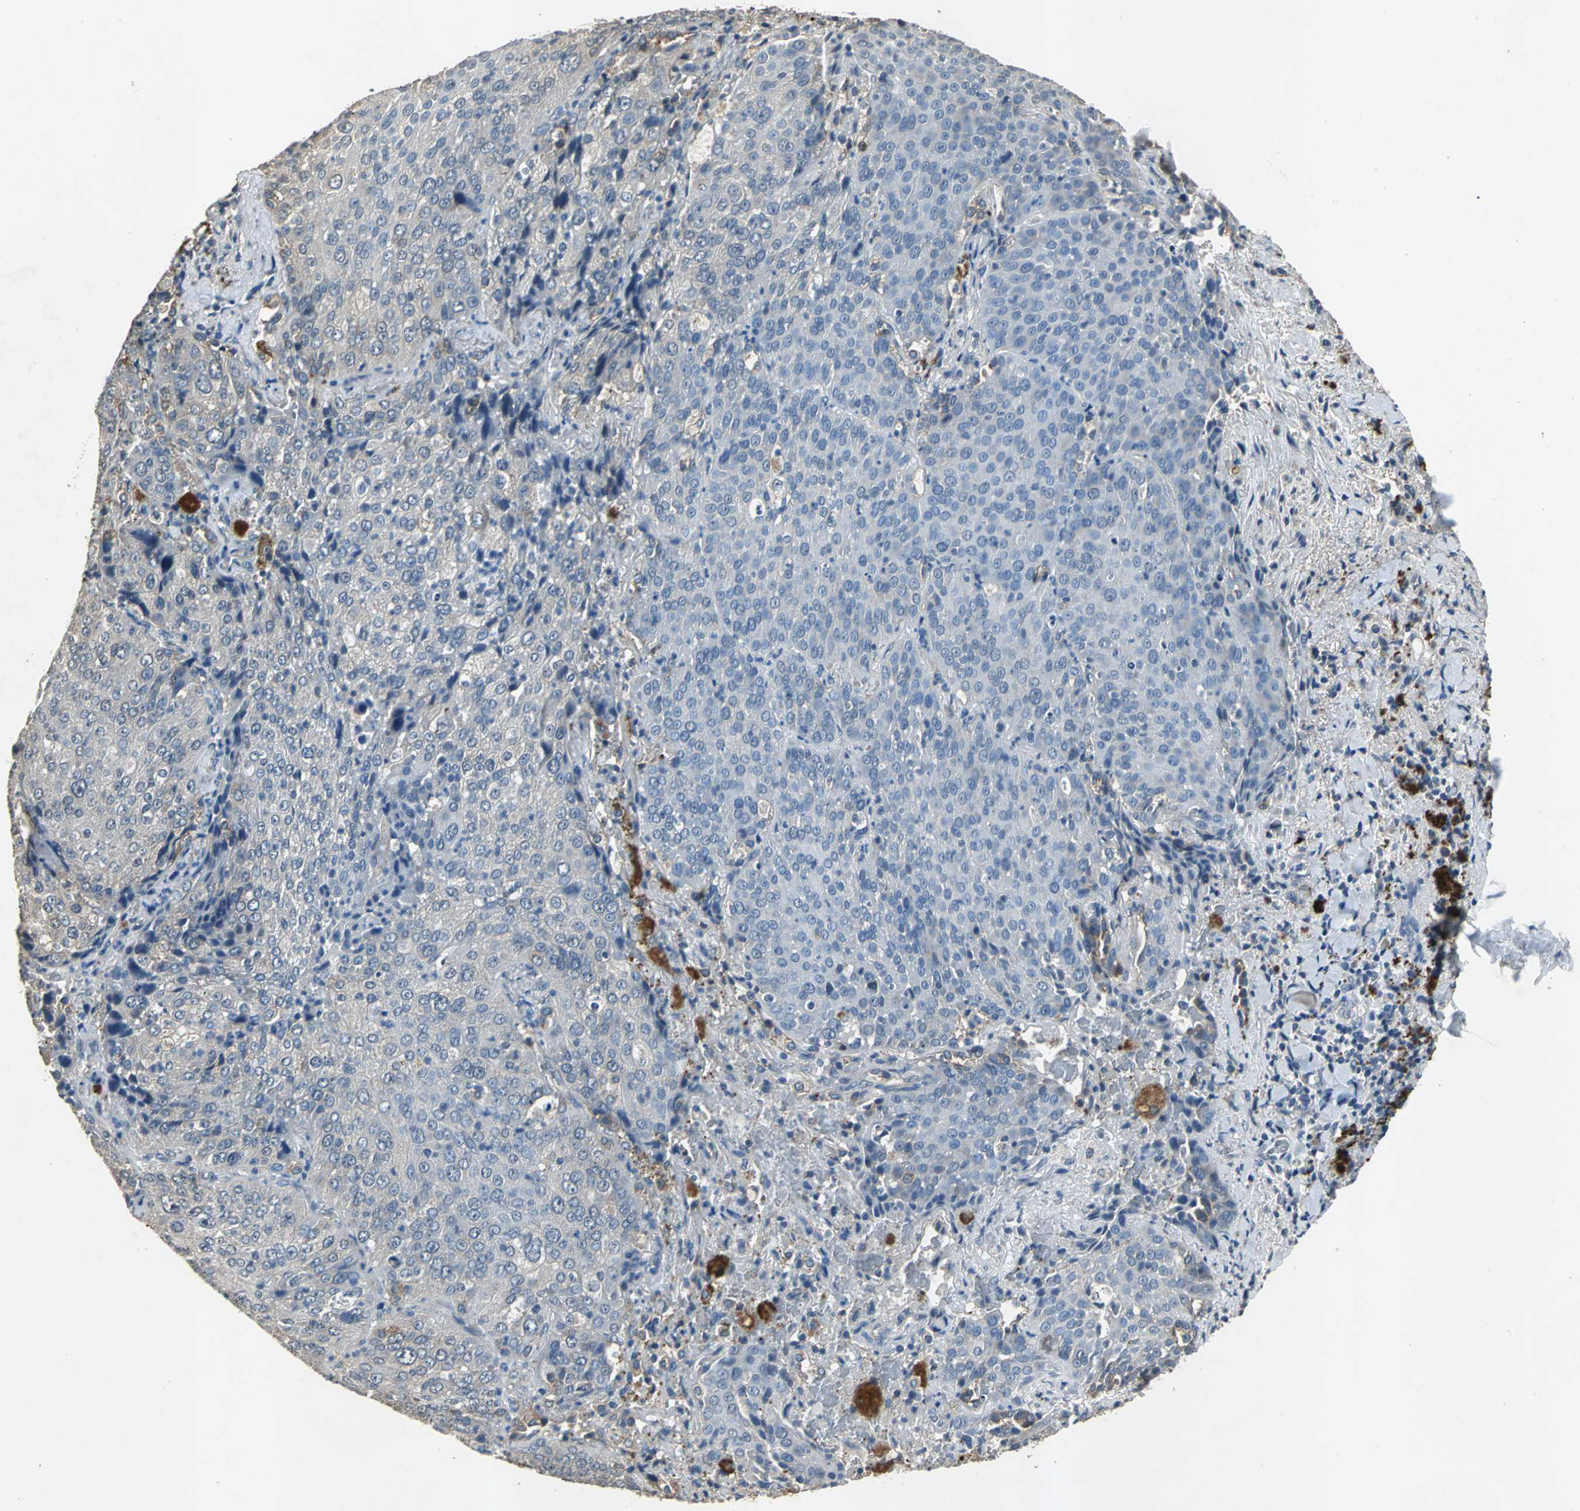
{"staining": {"intensity": "negative", "quantity": "none", "location": "none"}, "tissue": "lung cancer", "cell_type": "Tumor cells", "image_type": "cancer", "snomed": [{"axis": "morphology", "description": "Squamous cell carcinoma, NOS"}, {"axis": "topography", "description": "Lung"}], "caption": "Immunohistochemistry (IHC) micrograph of neoplastic tissue: human lung squamous cell carcinoma stained with DAB displays no significant protein positivity in tumor cells.", "gene": "OCLN", "patient": {"sex": "male", "age": 54}}